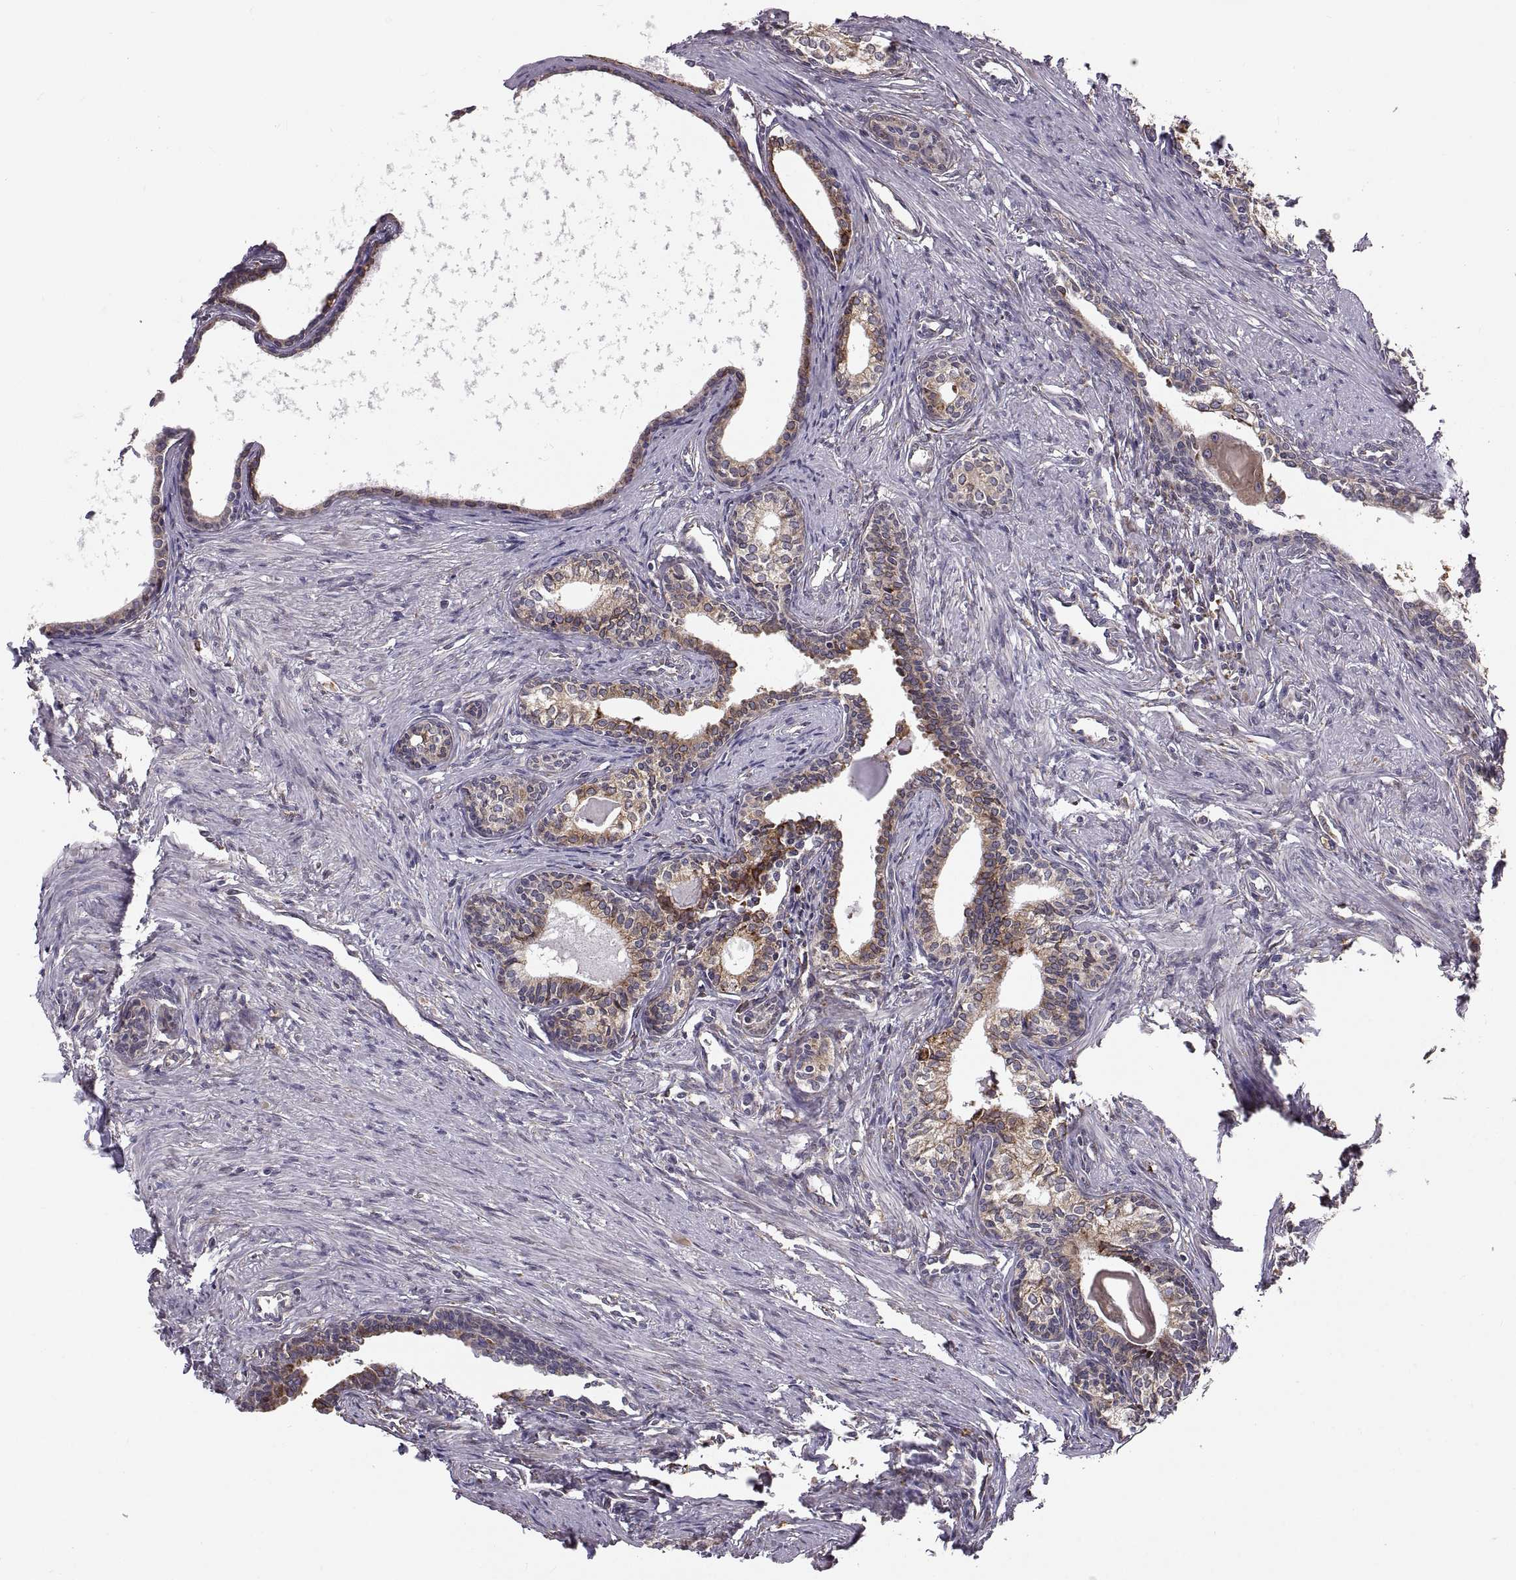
{"staining": {"intensity": "strong", "quantity": ">75%", "location": "cytoplasmic/membranous"}, "tissue": "prostate", "cell_type": "Glandular cells", "image_type": "normal", "snomed": [{"axis": "morphology", "description": "Normal tissue, NOS"}, {"axis": "topography", "description": "Prostate"}], "caption": "Immunohistochemistry (IHC) (DAB (3,3'-diaminobenzidine)) staining of unremarkable prostate reveals strong cytoplasmic/membranous protein expression in about >75% of glandular cells. (DAB (3,3'-diaminobenzidine) IHC, brown staining for protein, blue staining for nuclei).", "gene": "PLEKHB2", "patient": {"sex": "male", "age": 60}}